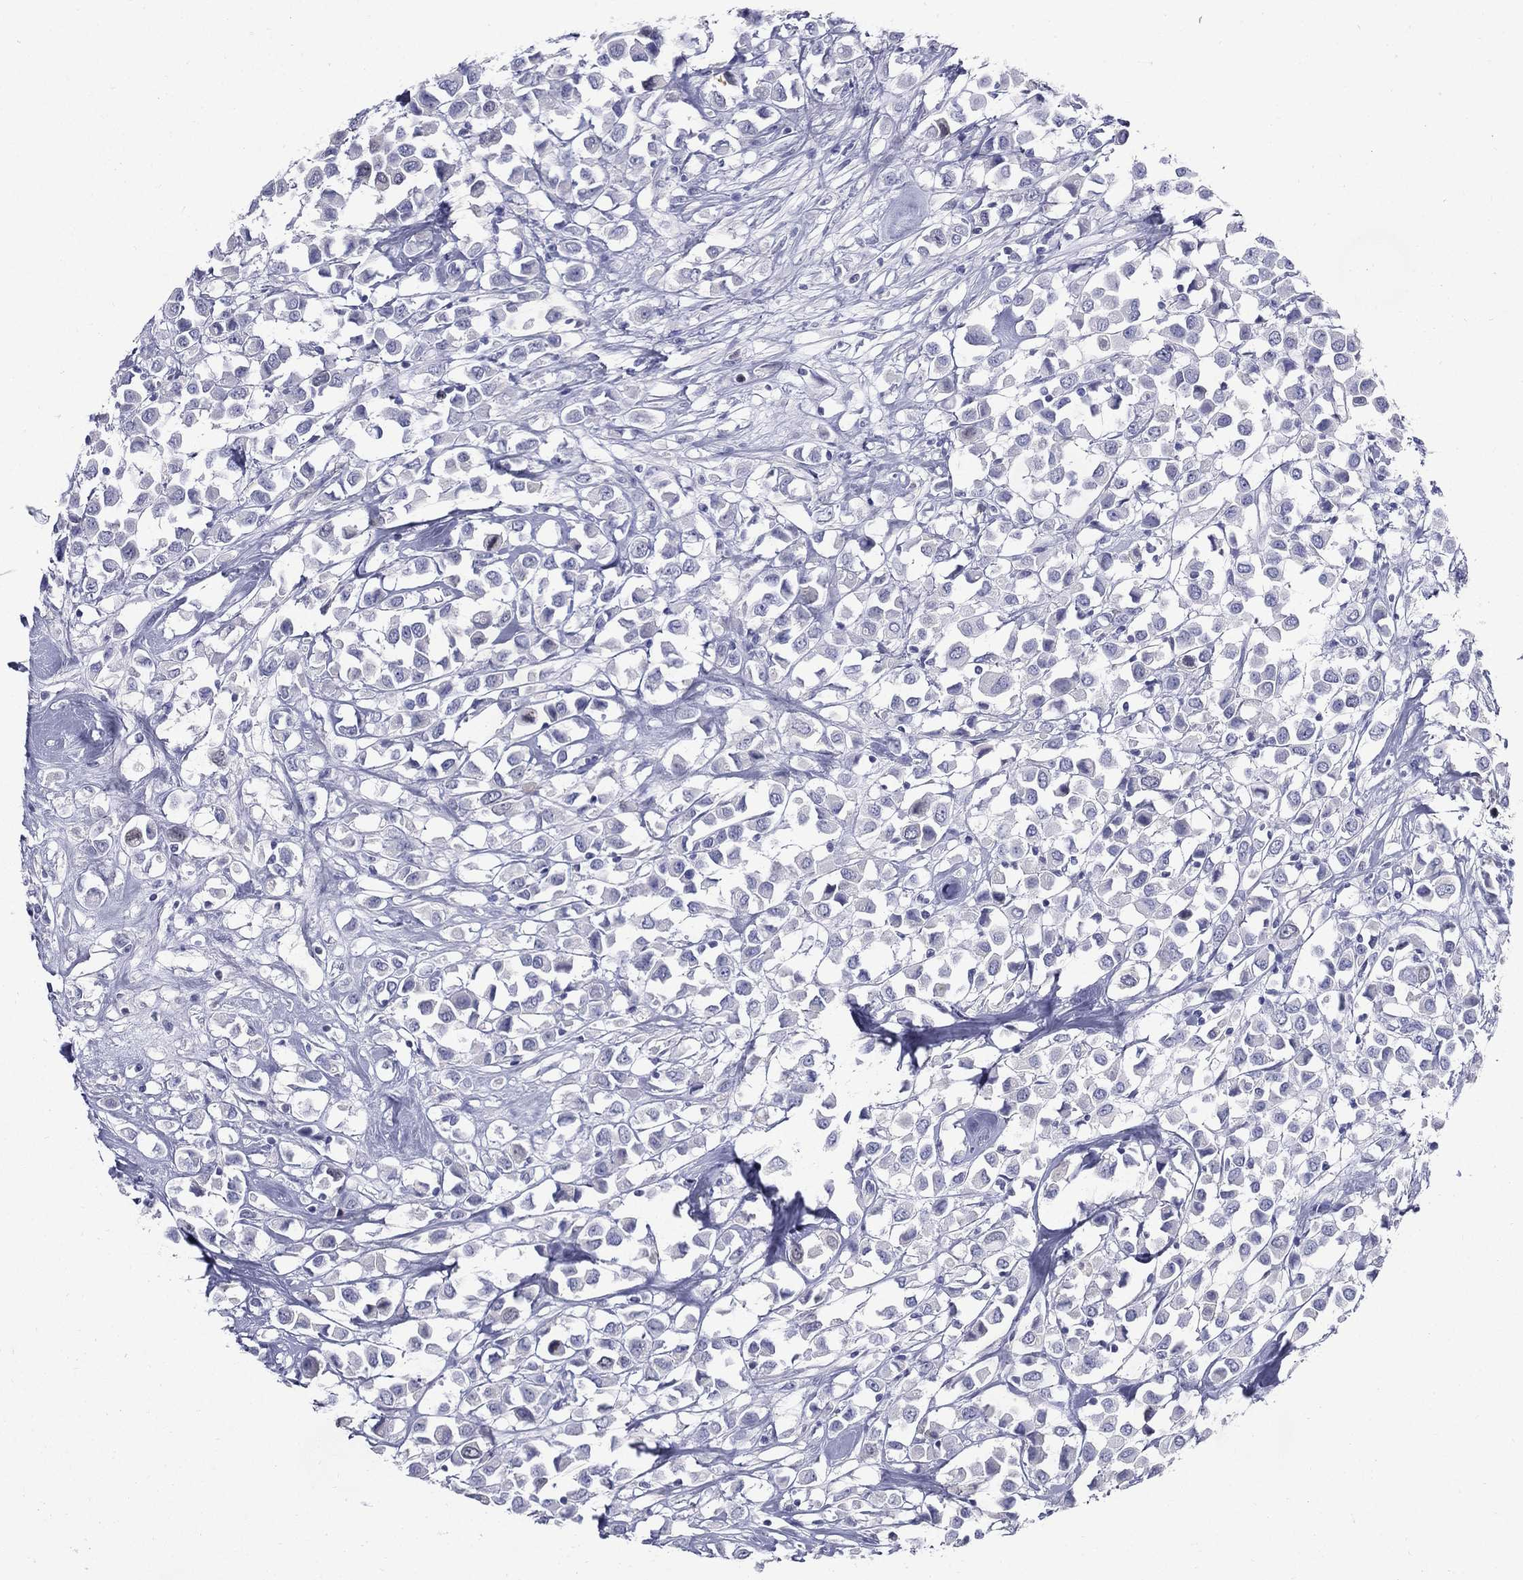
{"staining": {"intensity": "negative", "quantity": "none", "location": "none"}, "tissue": "breast cancer", "cell_type": "Tumor cells", "image_type": "cancer", "snomed": [{"axis": "morphology", "description": "Duct carcinoma"}, {"axis": "topography", "description": "Breast"}], "caption": "Tumor cells show no significant positivity in breast cancer.", "gene": "KIF2C", "patient": {"sex": "female", "age": 61}}